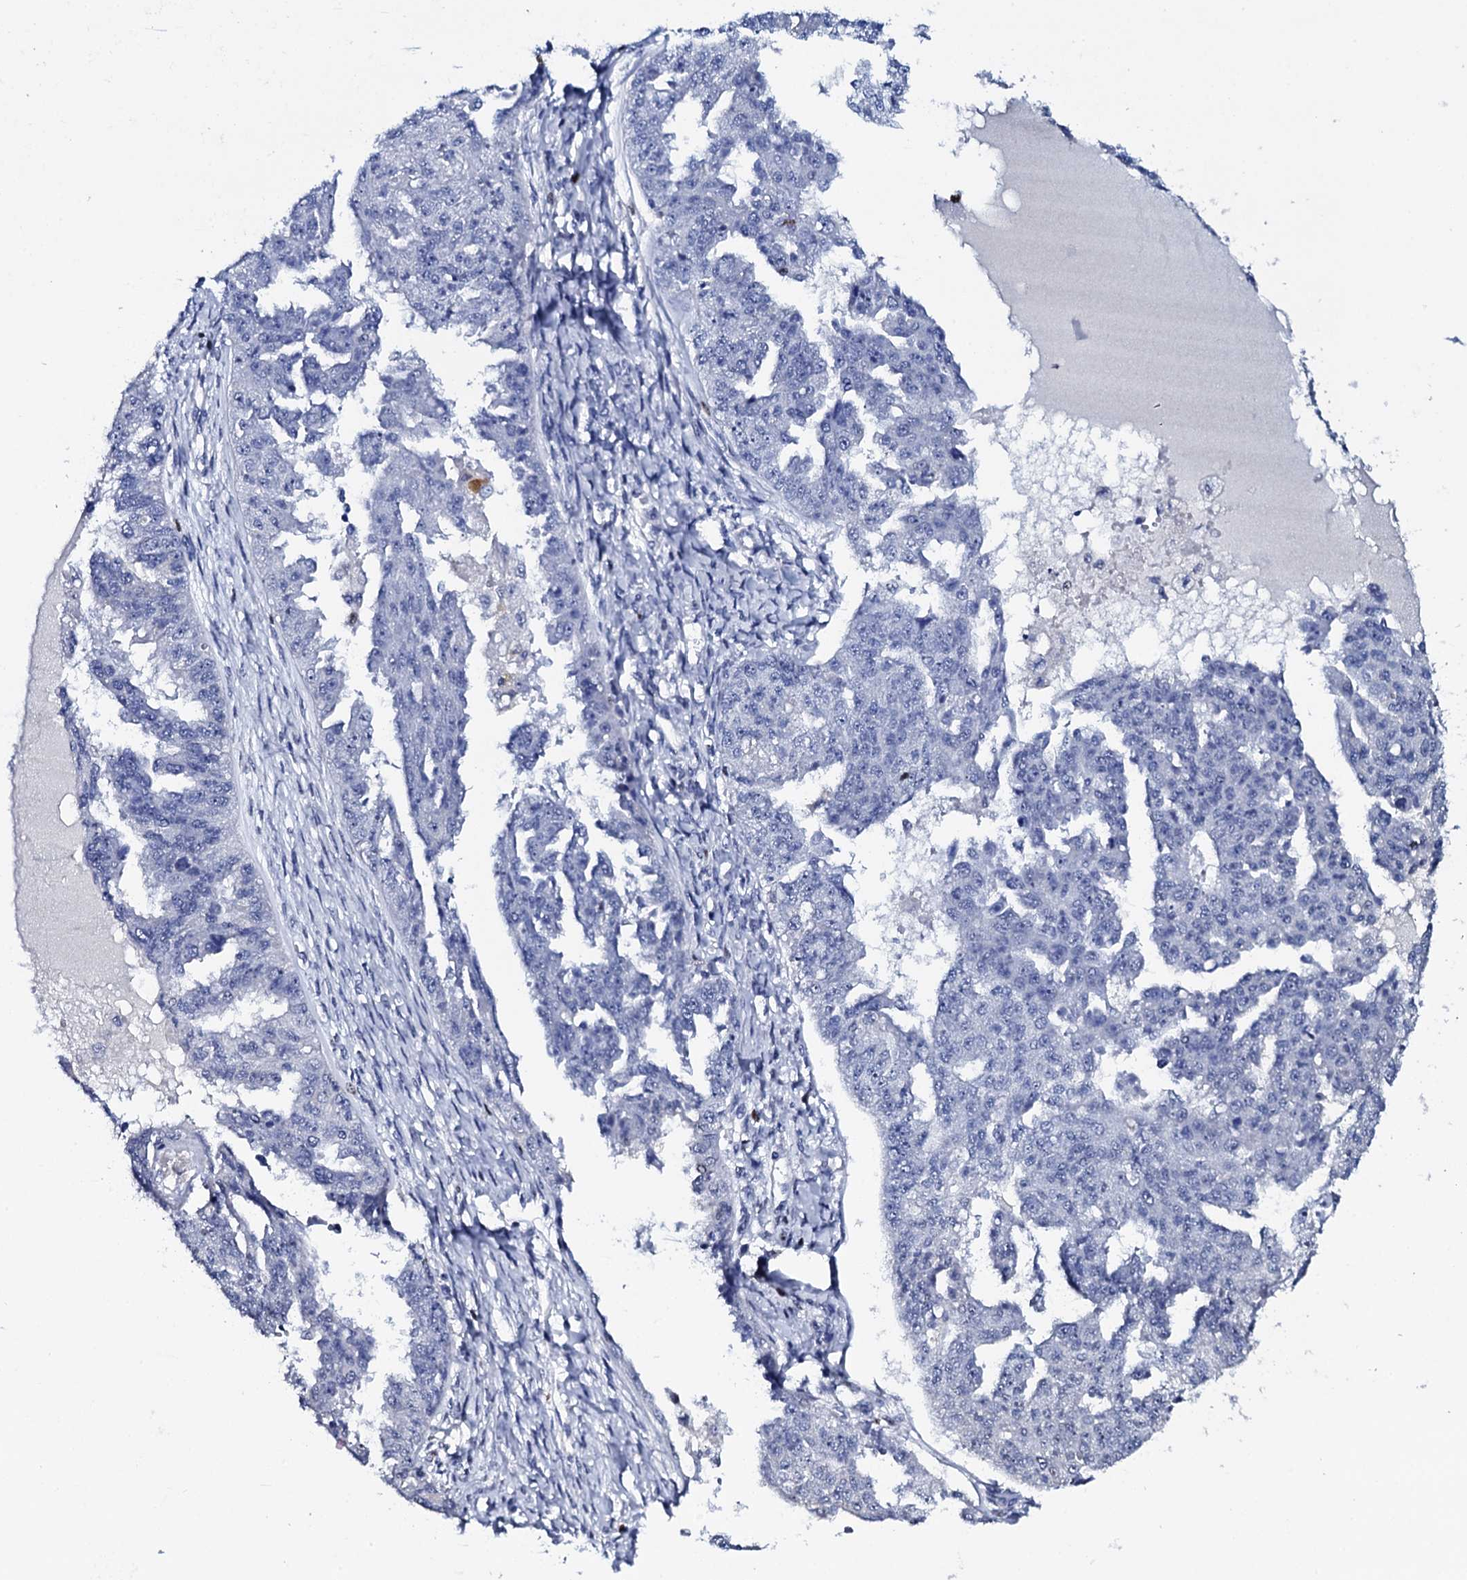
{"staining": {"intensity": "negative", "quantity": "none", "location": "none"}, "tissue": "ovarian cancer", "cell_type": "Tumor cells", "image_type": "cancer", "snomed": [{"axis": "morphology", "description": "Cystadenocarcinoma, serous, NOS"}, {"axis": "topography", "description": "Ovary"}], "caption": "A micrograph of human serous cystadenocarcinoma (ovarian) is negative for staining in tumor cells. (DAB (3,3'-diaminobenzidine) immunohistochemistry (IHC) with hematoxylin counter stain).", "gene": "NPM2", "patient": {"sex": "female", "age": 58}}